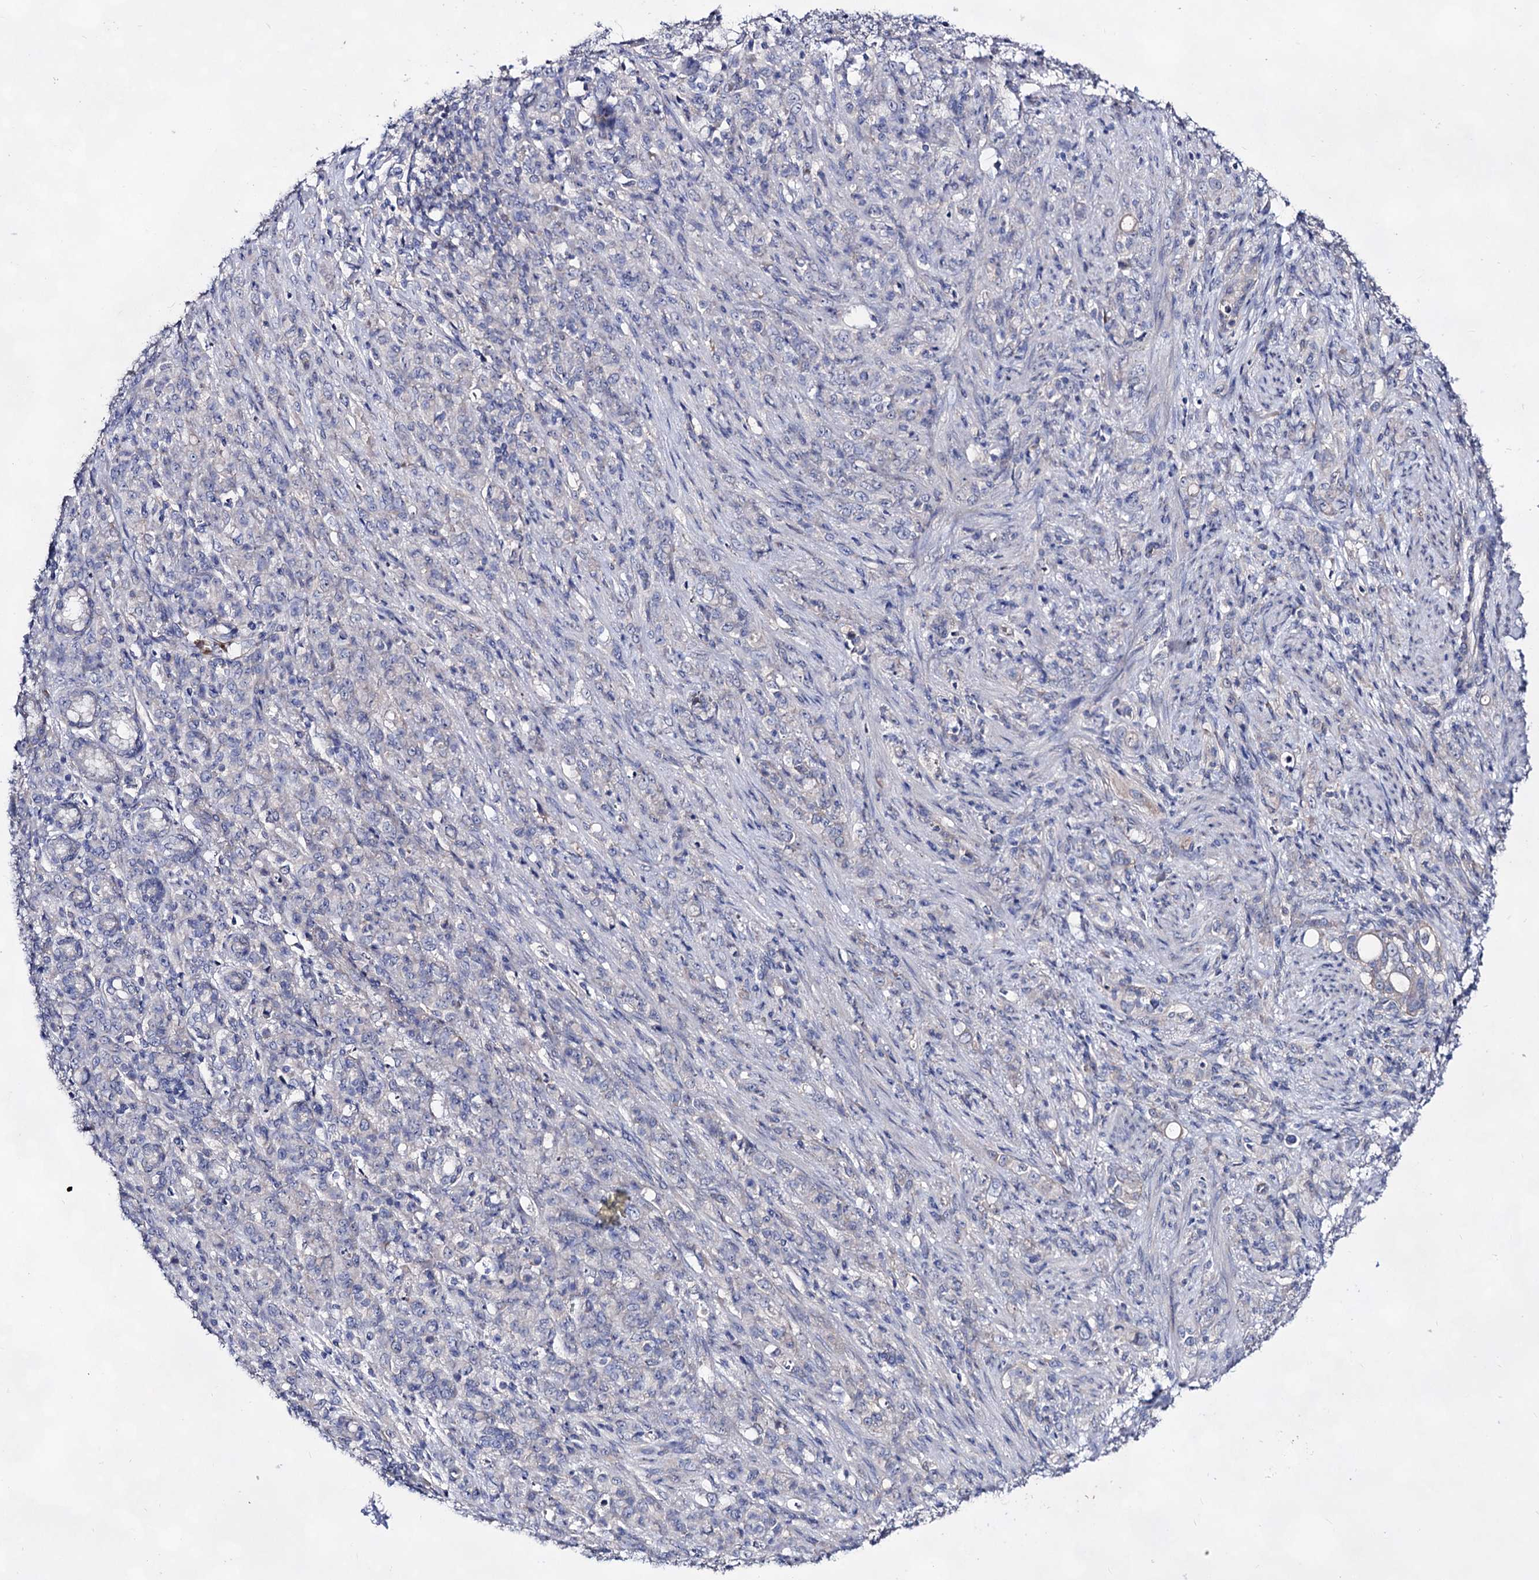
{"staining": {"intensity": "negative", "quantity": "none", "location": "none"}, "tissue": "stomach cancer", "cell_type": "Tumor cells", "image_type": "cancer", "snomed": [{"axis": "morphology", "description": "Adenocarcinoma, NOS"}, {"axis": "topography", "description": "Stomach"}], "caption": "Immunohistochemistry histopathology image of neoplastic tissue: human stomach cancer (adenocarcinoma) stained with DAB exhibits no significant protein positivity in tumor cells.", "gene": "PLIN1", "patient": {"sex": "female", "age": 79}}